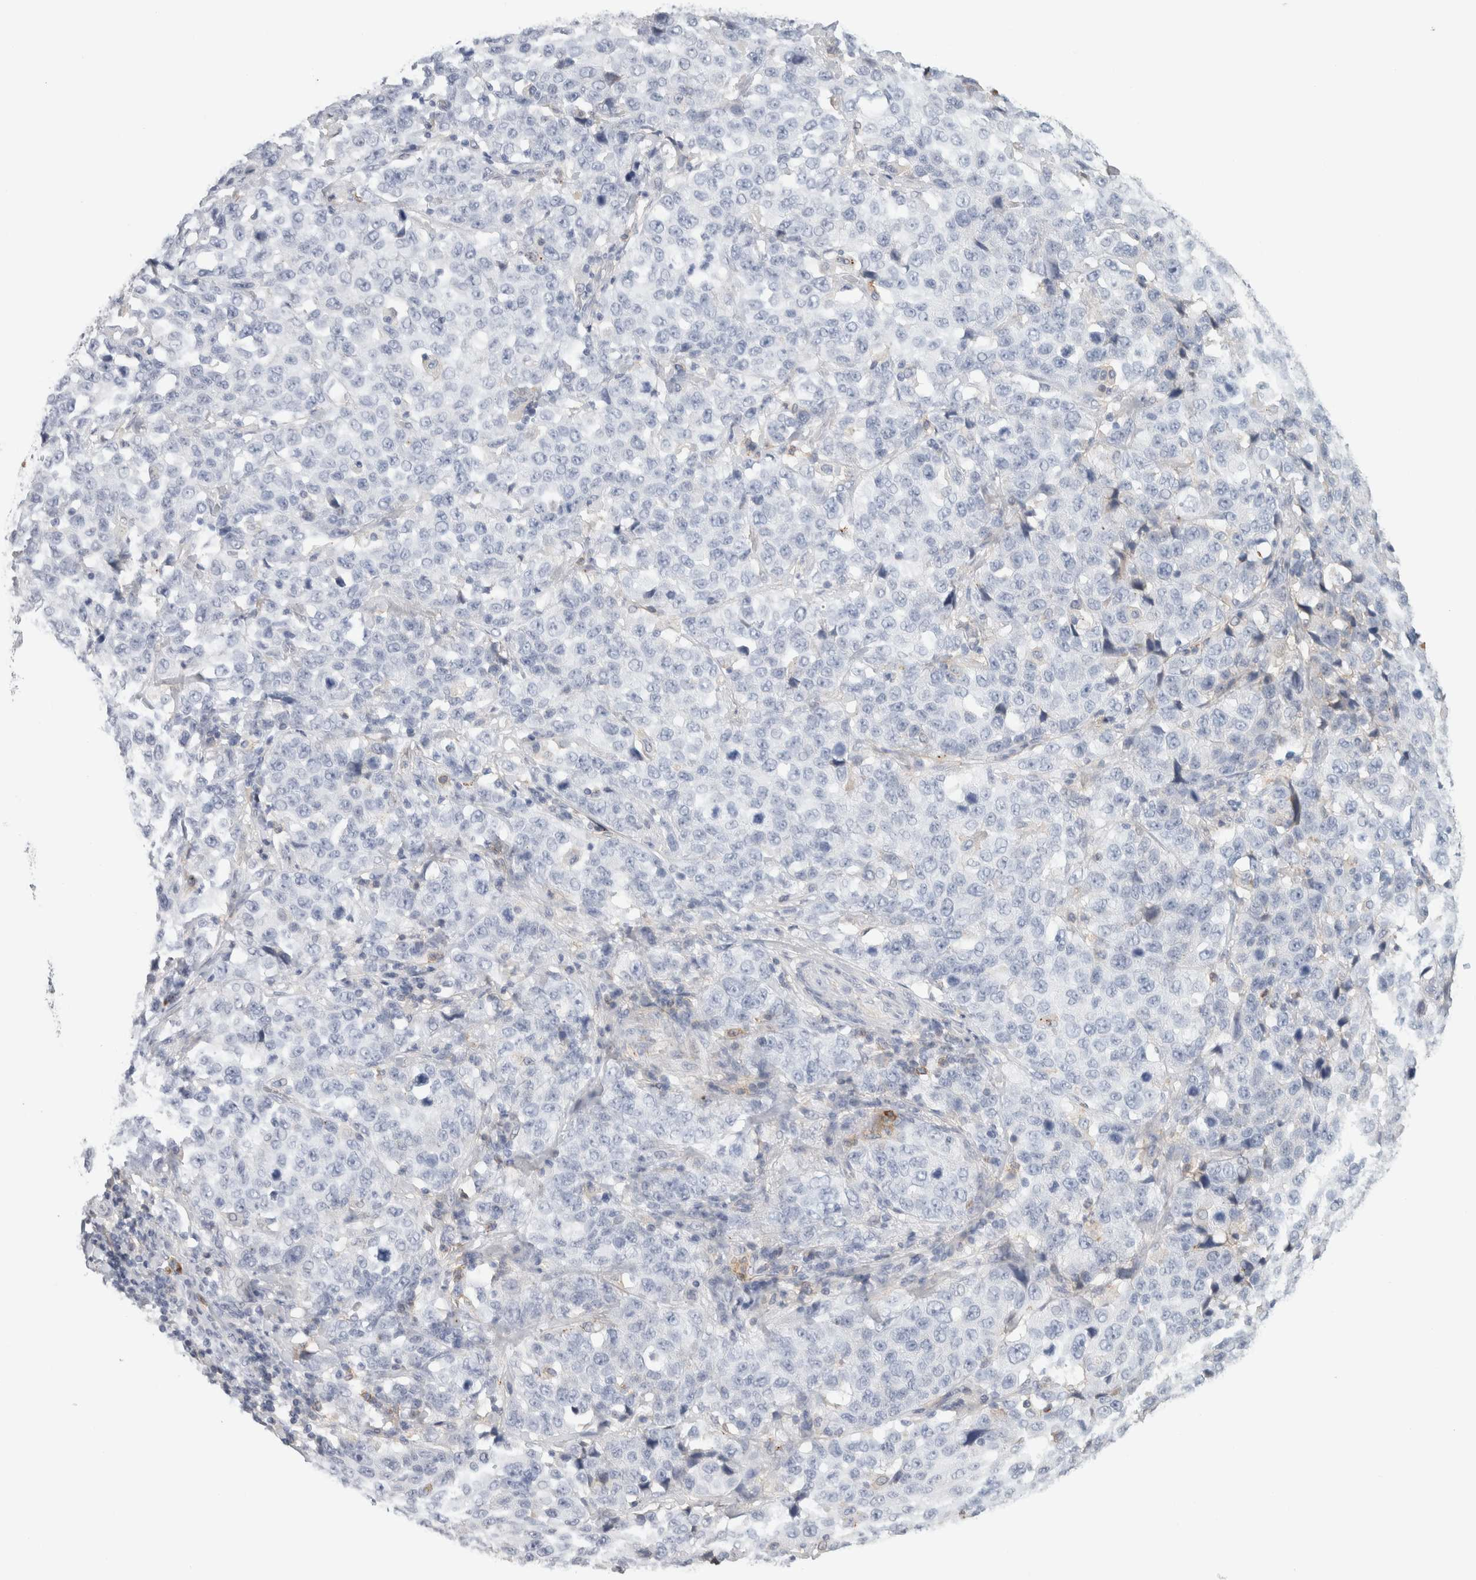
{"staining": {"intensity": "negative", "quantity": "none", "location": "none"}, "tissue": "stomach cancer", "cell_type": "Tumor cells", "image_type": "cancer", "snomed": [{"axis": "morphology", "description": "Normal tissue, NOS"}, {"axis": "morphology", "description": "Adenocarcinoma, NOS"}, {"axis": "topography", "description": "Stomach"}], "caption": "Tumor cells show no significant protein expression in stomach cancer (adenocarcinoma).", "gene": "P2RY2", "patient": {"sex": "male", "age": 48}}